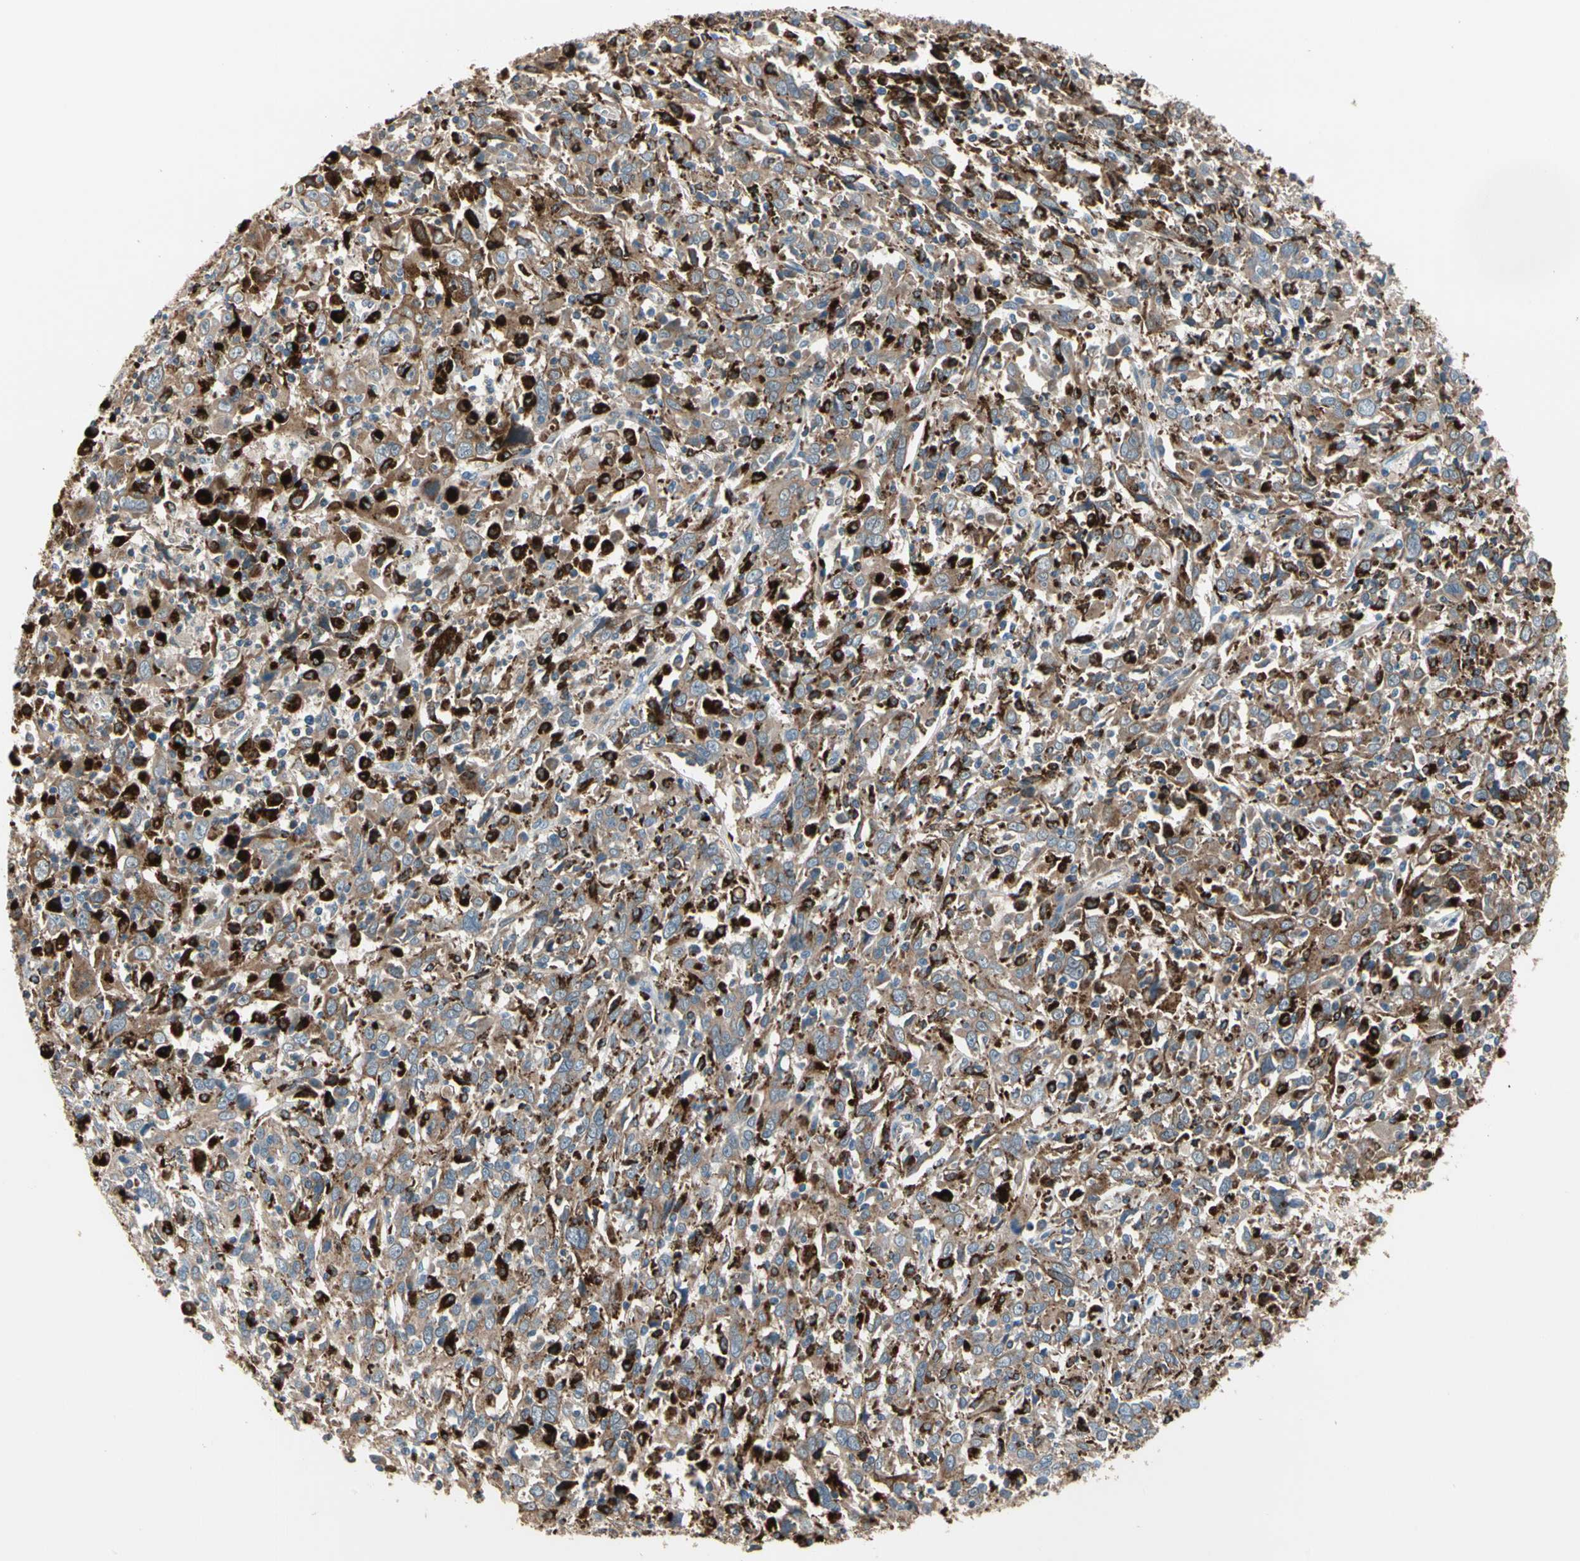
{"staining": {"intensity": "weak", "quantity": ">75%", "location": "cytoplasmic/membranous"}, "tissue": "cervical cancer", "cell_type": "Tumor cells", "image_type": "cancer", "snomed": [{"axis": "morphology", "description": "Squamous cell carcinoma, NOS"}, {"axis": "topography", "description": "Cervix"}], "caption": "Human squamous cell carcinoma (cervical) stained for a protein (brown) demonstrates weak cytoplasmic/membranous positive positivity in about >75% of tumor cells.", "gene": "GM2A", "patient": {"sex": "female", "age": 46}}